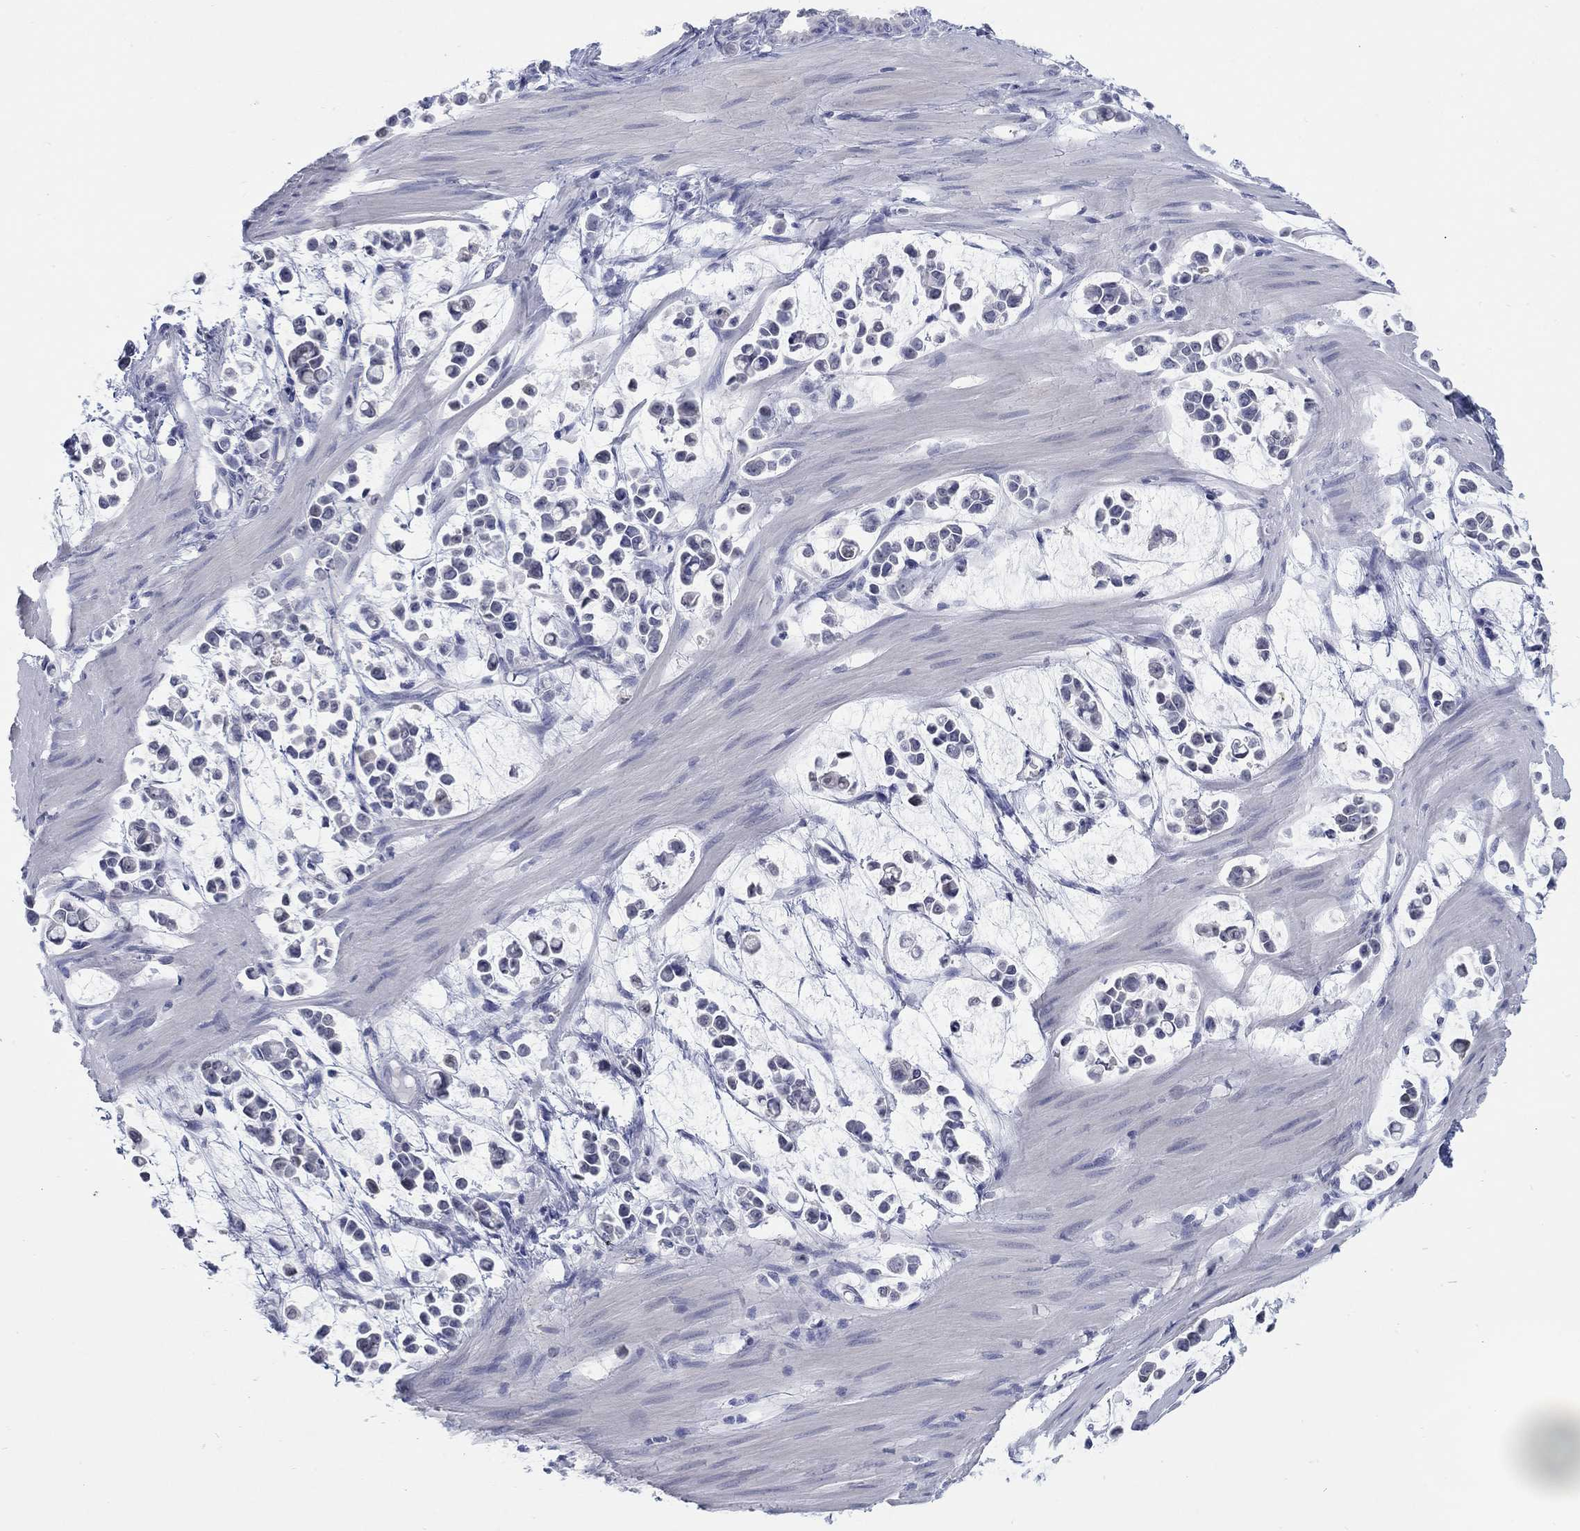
{"staining": {"intensity": "negative", "quantity": "none", "location": "none"}, "tissue": "stomach cancer", "cell_type": "Tumor cells", "image_type": "cancer", "snomed": [{"axis": "morphology", "description": "Adenocarcinoma, NOS"}, {"axis": "topography", "description": "Stomach"}], "caption": "Immunohistochemistry (IHC) of human stomach cancer (adenocarcinoma) demonstrates no expression in tumor cells.", "gene": "ATP6V1G2", "patient": {"sex": "male", "age": 82}}